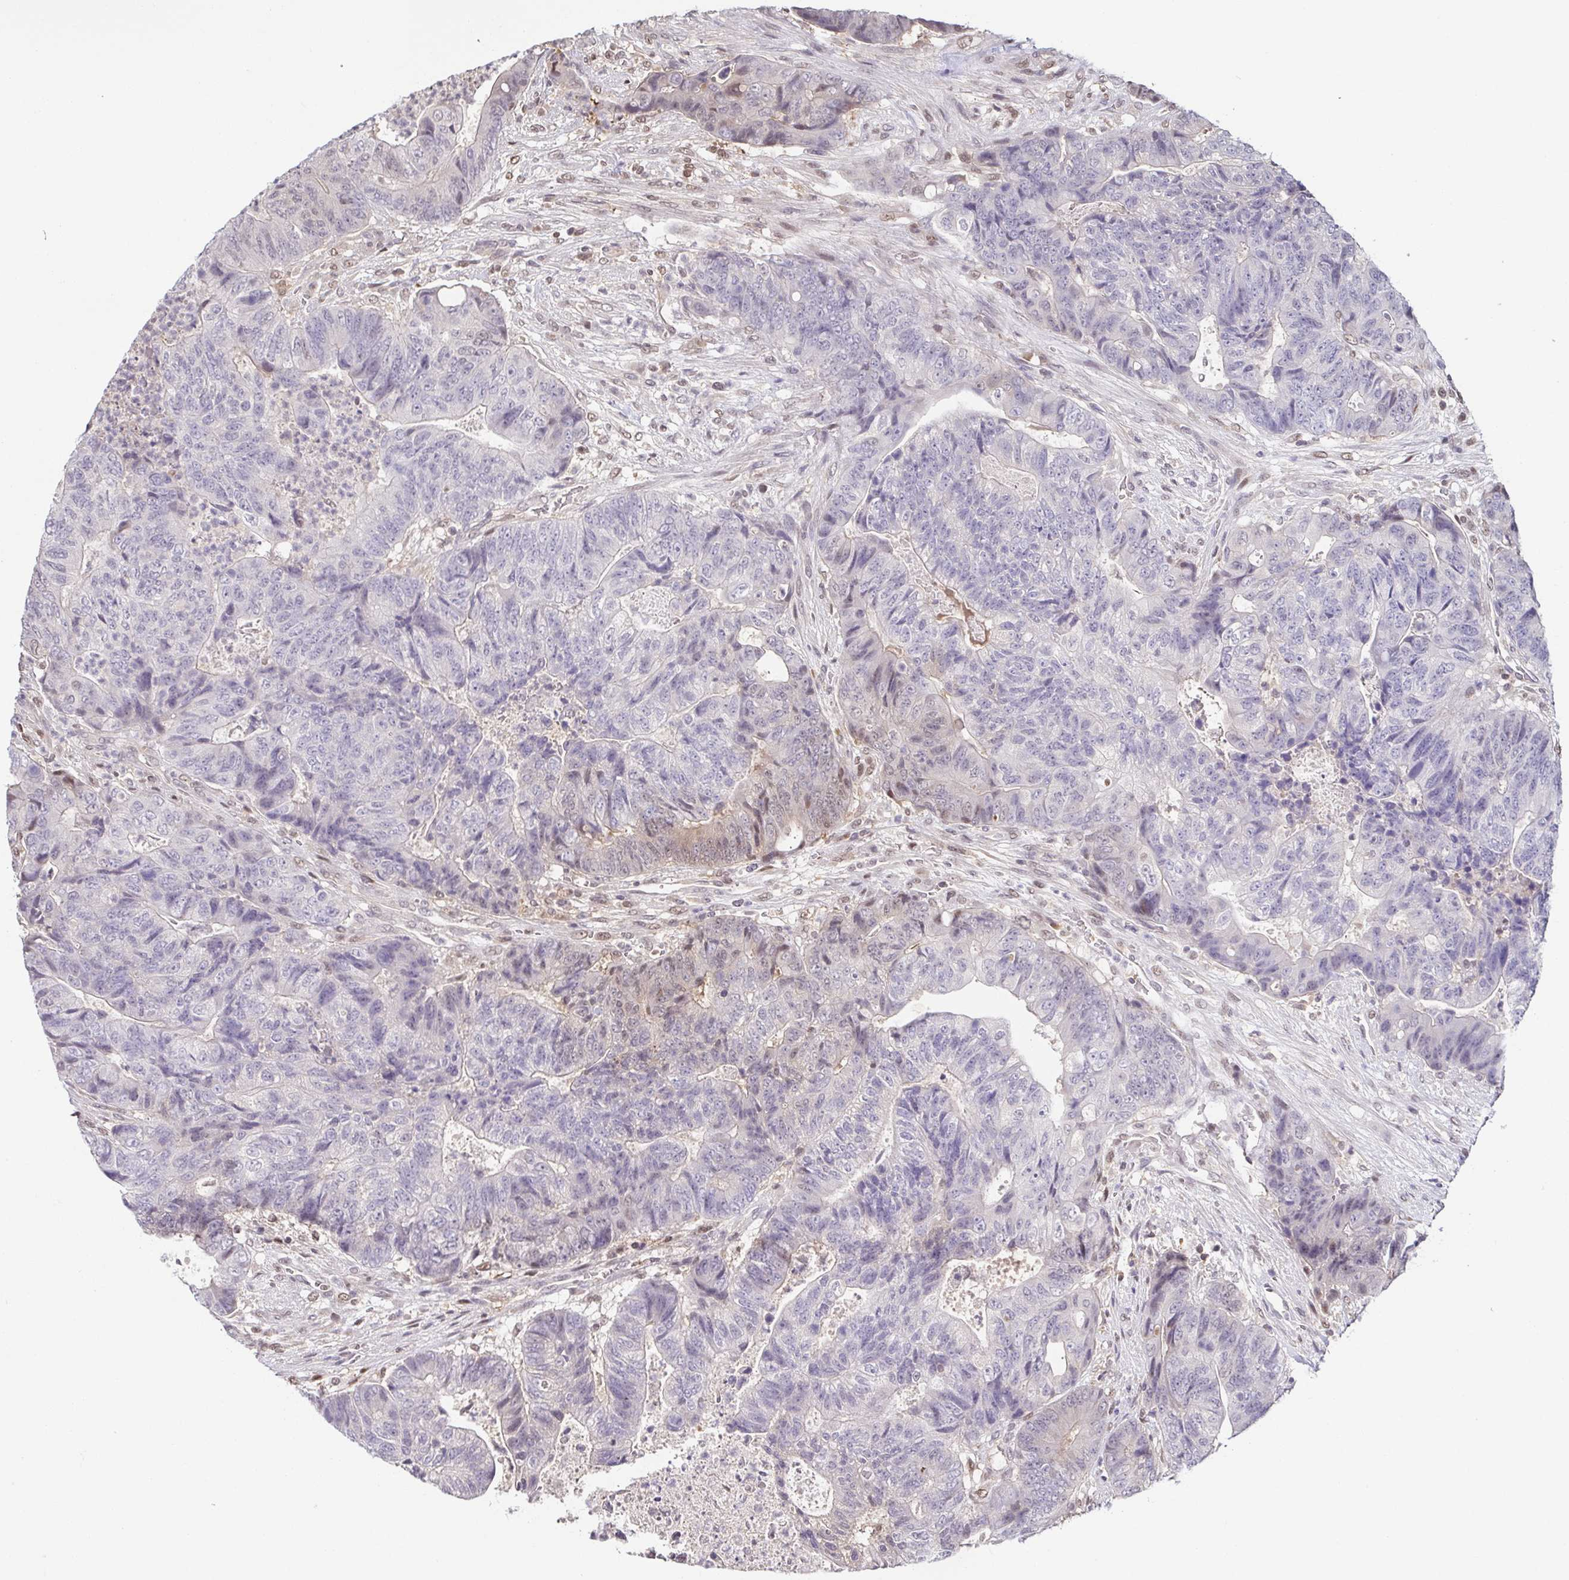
{"staining": {"intensity": "negative", "quantity": "none", "location": "none"}, "tissue": "colorectal cancer", "cell_type": "Tumor cells", "image_type": "cancer", "snomed": [{"axis": "morphology", "description": "Normal tissue, NOS"}, {"axis": "morphology", "description": "Adenocarcinoma, NOS"}, {"axis": "topography", "description": "Colon"}], "caption": "Colorectal adenocarcinoma stained for a protein using IHC shows no positivity tumor cells.", "gene": "PSMB9", "patient": {"sex": "female", "age": 48}}